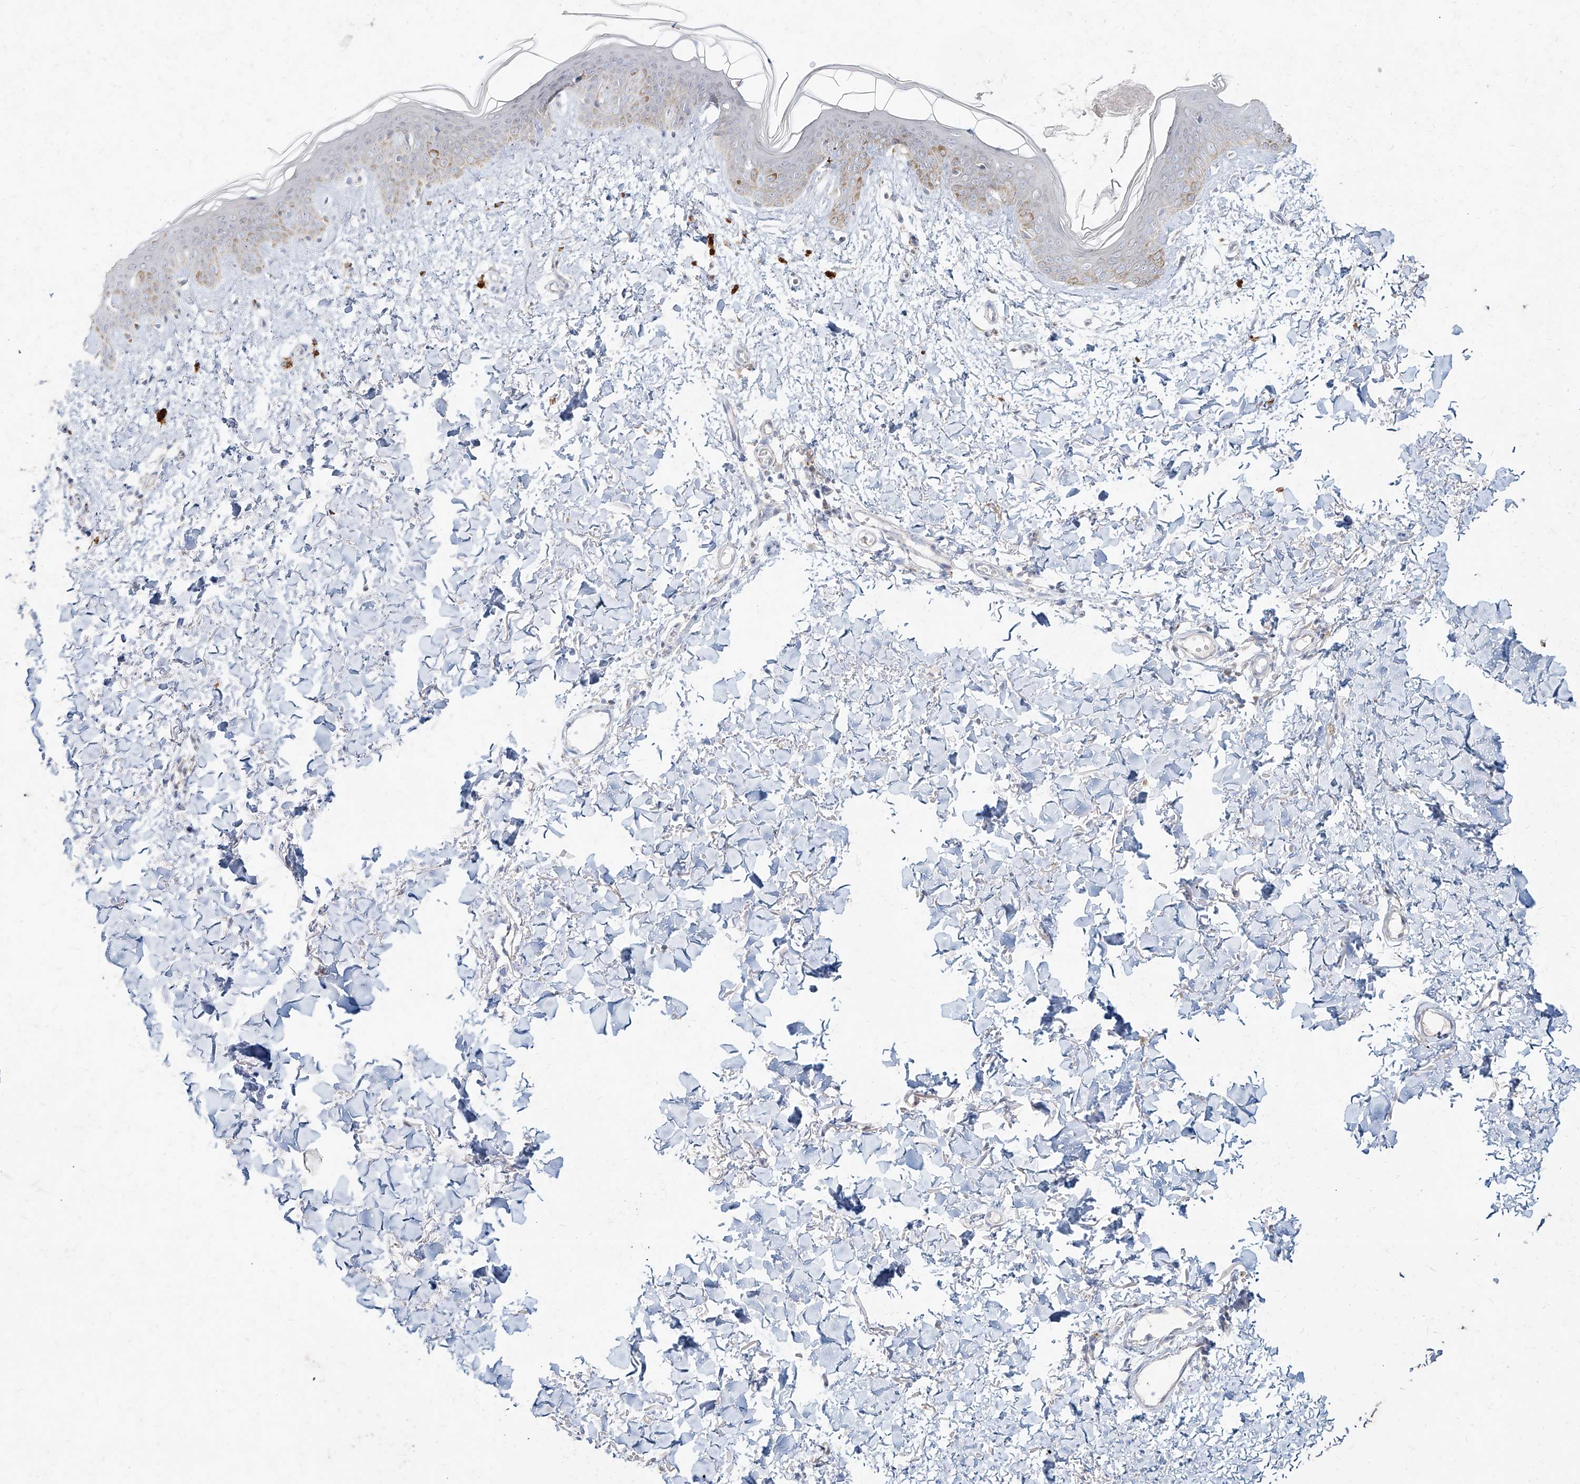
{"staining": {"intensity": "negative", "quantity": "none", "location": "none"}, "tissue": "skin", "cell_type": "Fibroblasts", "image_type": "normal", "snomed": [{"axis": "morphology", "description": "Normal tissue, NOS"}, {"axis": "topography", "description": "Skin"}], "caption": "DAB (3,3'-diaminobenzidine) immunohistochemical staining of normal human skin reveals no significant positivity in fibroblasts.", "gene": "MTX2", "patient": {"sex": "female", "age": 46}}